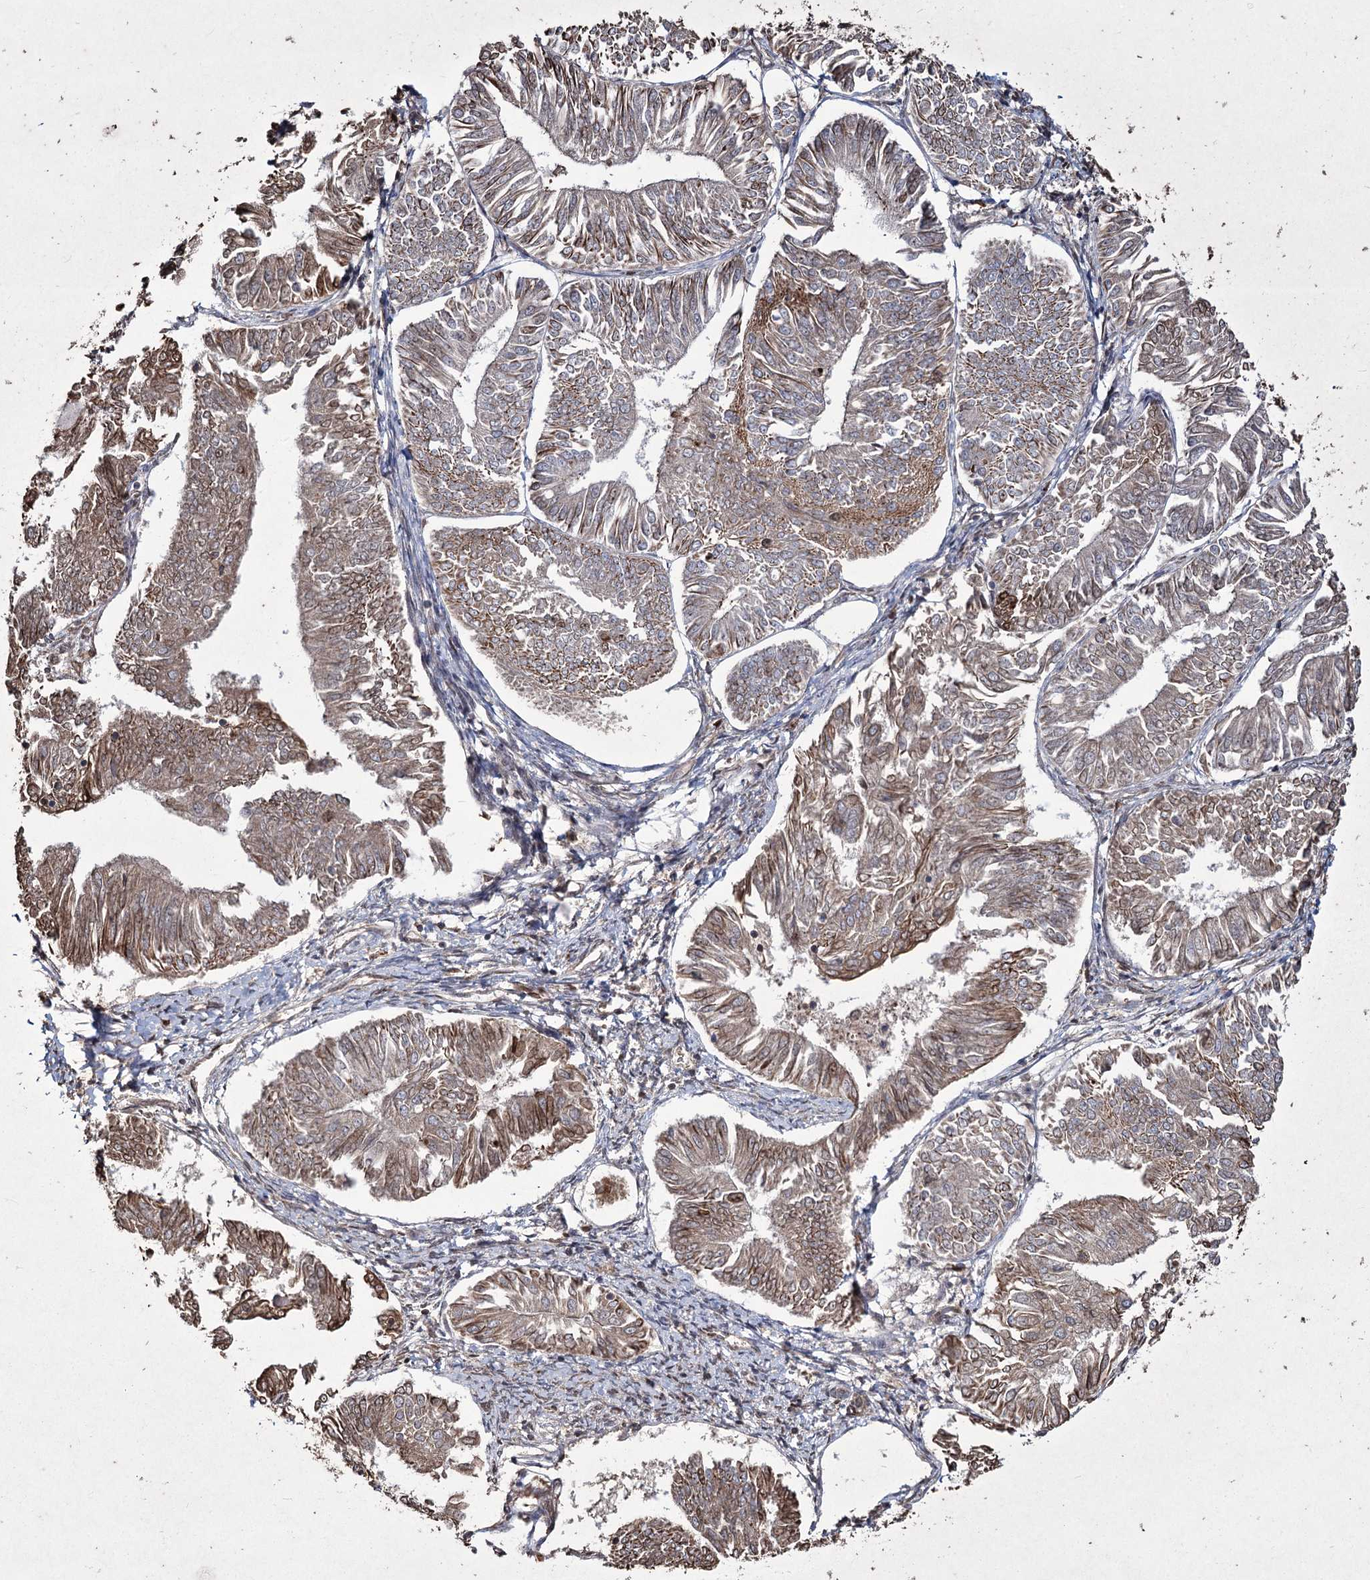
{"staining": {"intensity": "moderate", "quantity": "25%-75%", "location": "cytoplasmic/membranous,nuclear"}, "tissue": "endometrial cancer", "cell_type": "Tumor cells", "image_type": "cancer", "snomed": [{"axis": "morphology", "description": "Adenocarcinoma, NOS"}, {"axis": "topography", "description": "Endometrium"}], "caption": "Brown immunohistochemical staining in endometrial cancer displays moderate cytoplasmic/membranous and nuclear staining in about 25%-75% of tumor cells.", "gene": "PRC1", "patient": {"sex": "female", "age": 58}}